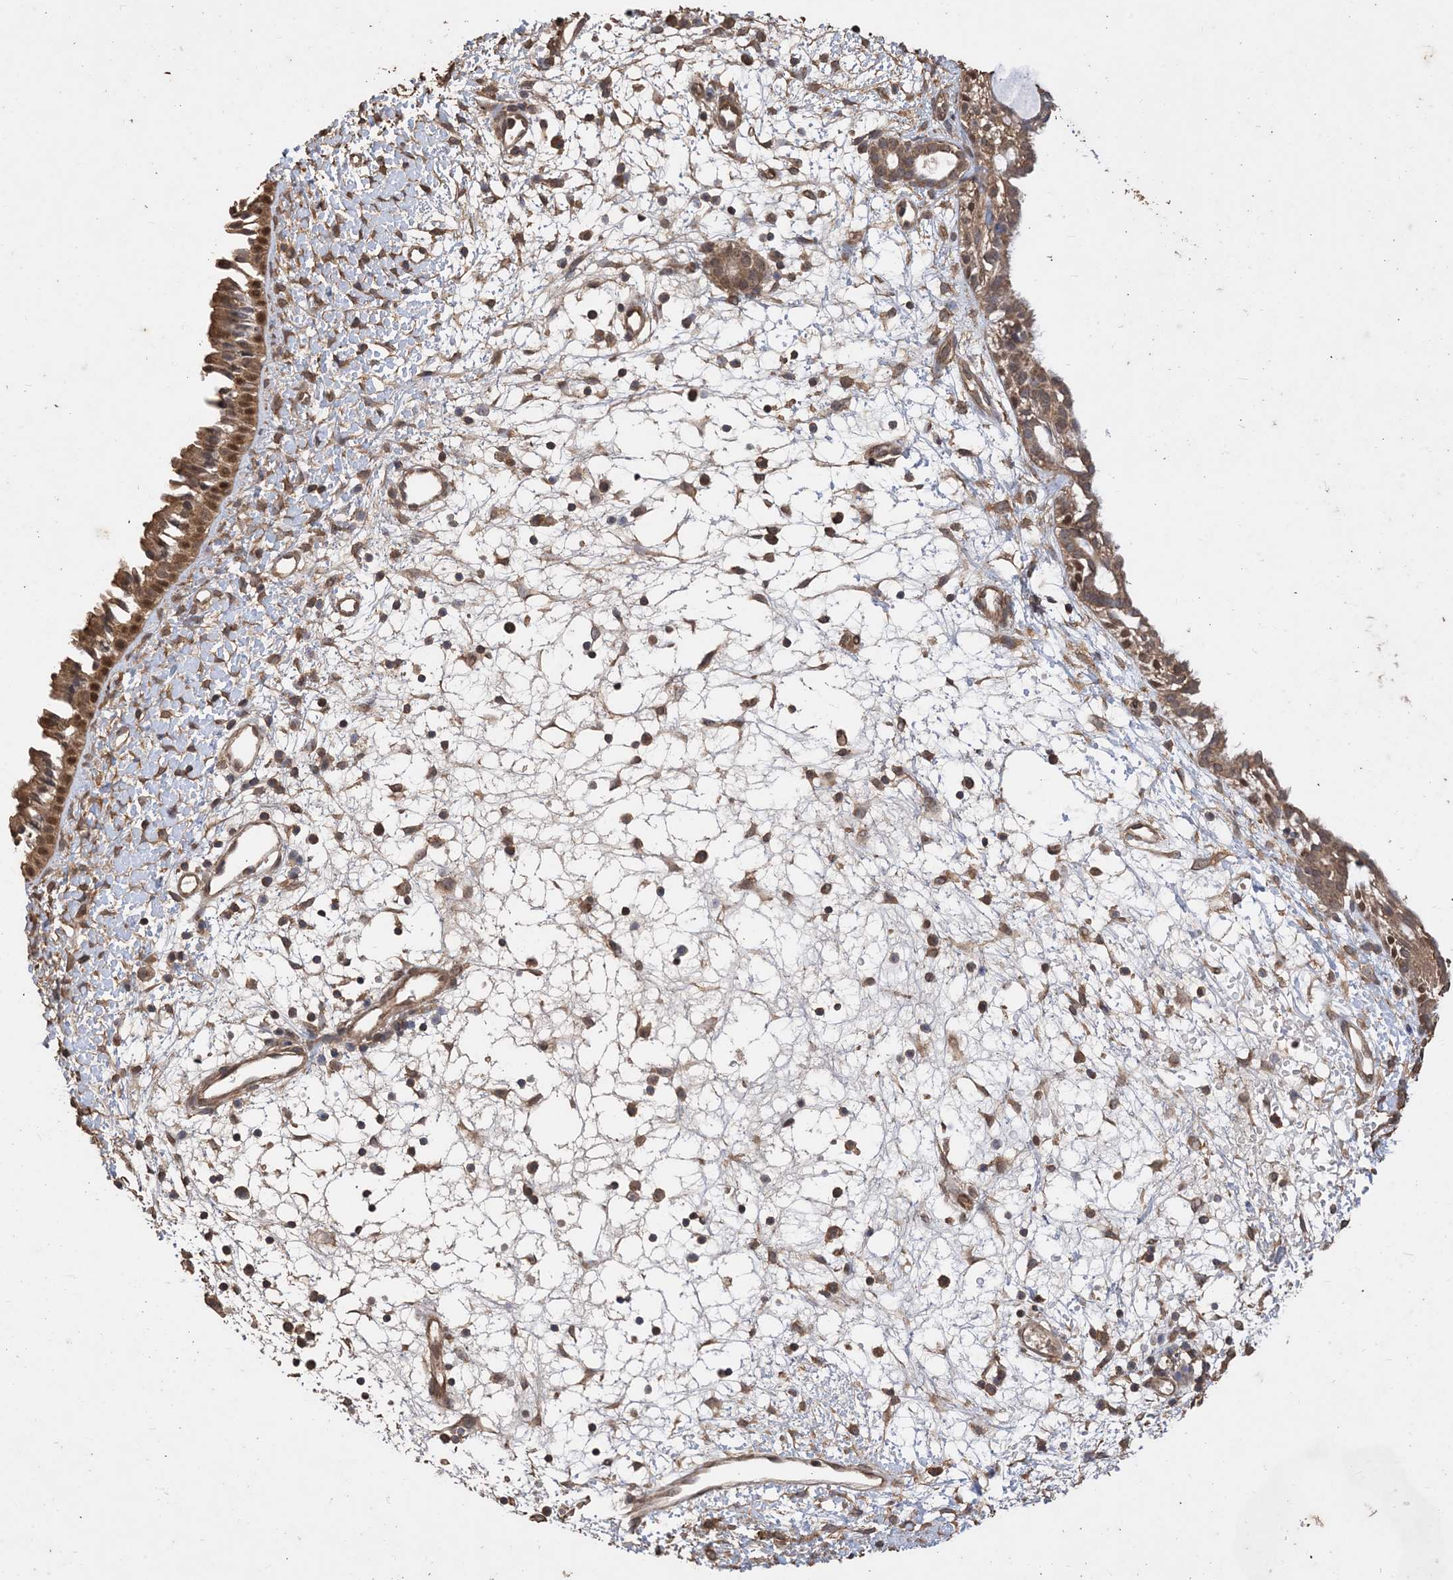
{"staining": {"intensity": "moderate", "quantity": ">75%", "location": "cytoplasmic/membranous,nuclear"}, "tissue": "nasopharynx", "cell_type": "Respiratory epithelial cells", "image_type": "normal", "snomed": [{"axis": "morphology", "description": "Normal tissue, NOS"}, {"axis": "topography", "description": "Nasopharynx"}], "caption": "Immunohistochemical staining of benign human nasopharynx reveals >75% levels of moderate cytoplasmic/membranous,nuclear protein staining in approximately >75% of respiratory epithelial cells. (DAB (3,3'-diaminobenzidine) IHC with brightfield microscopy, high magnification).", "gene": "ZKSCAN5", "patient": {"sex": "male", "age": 22}}